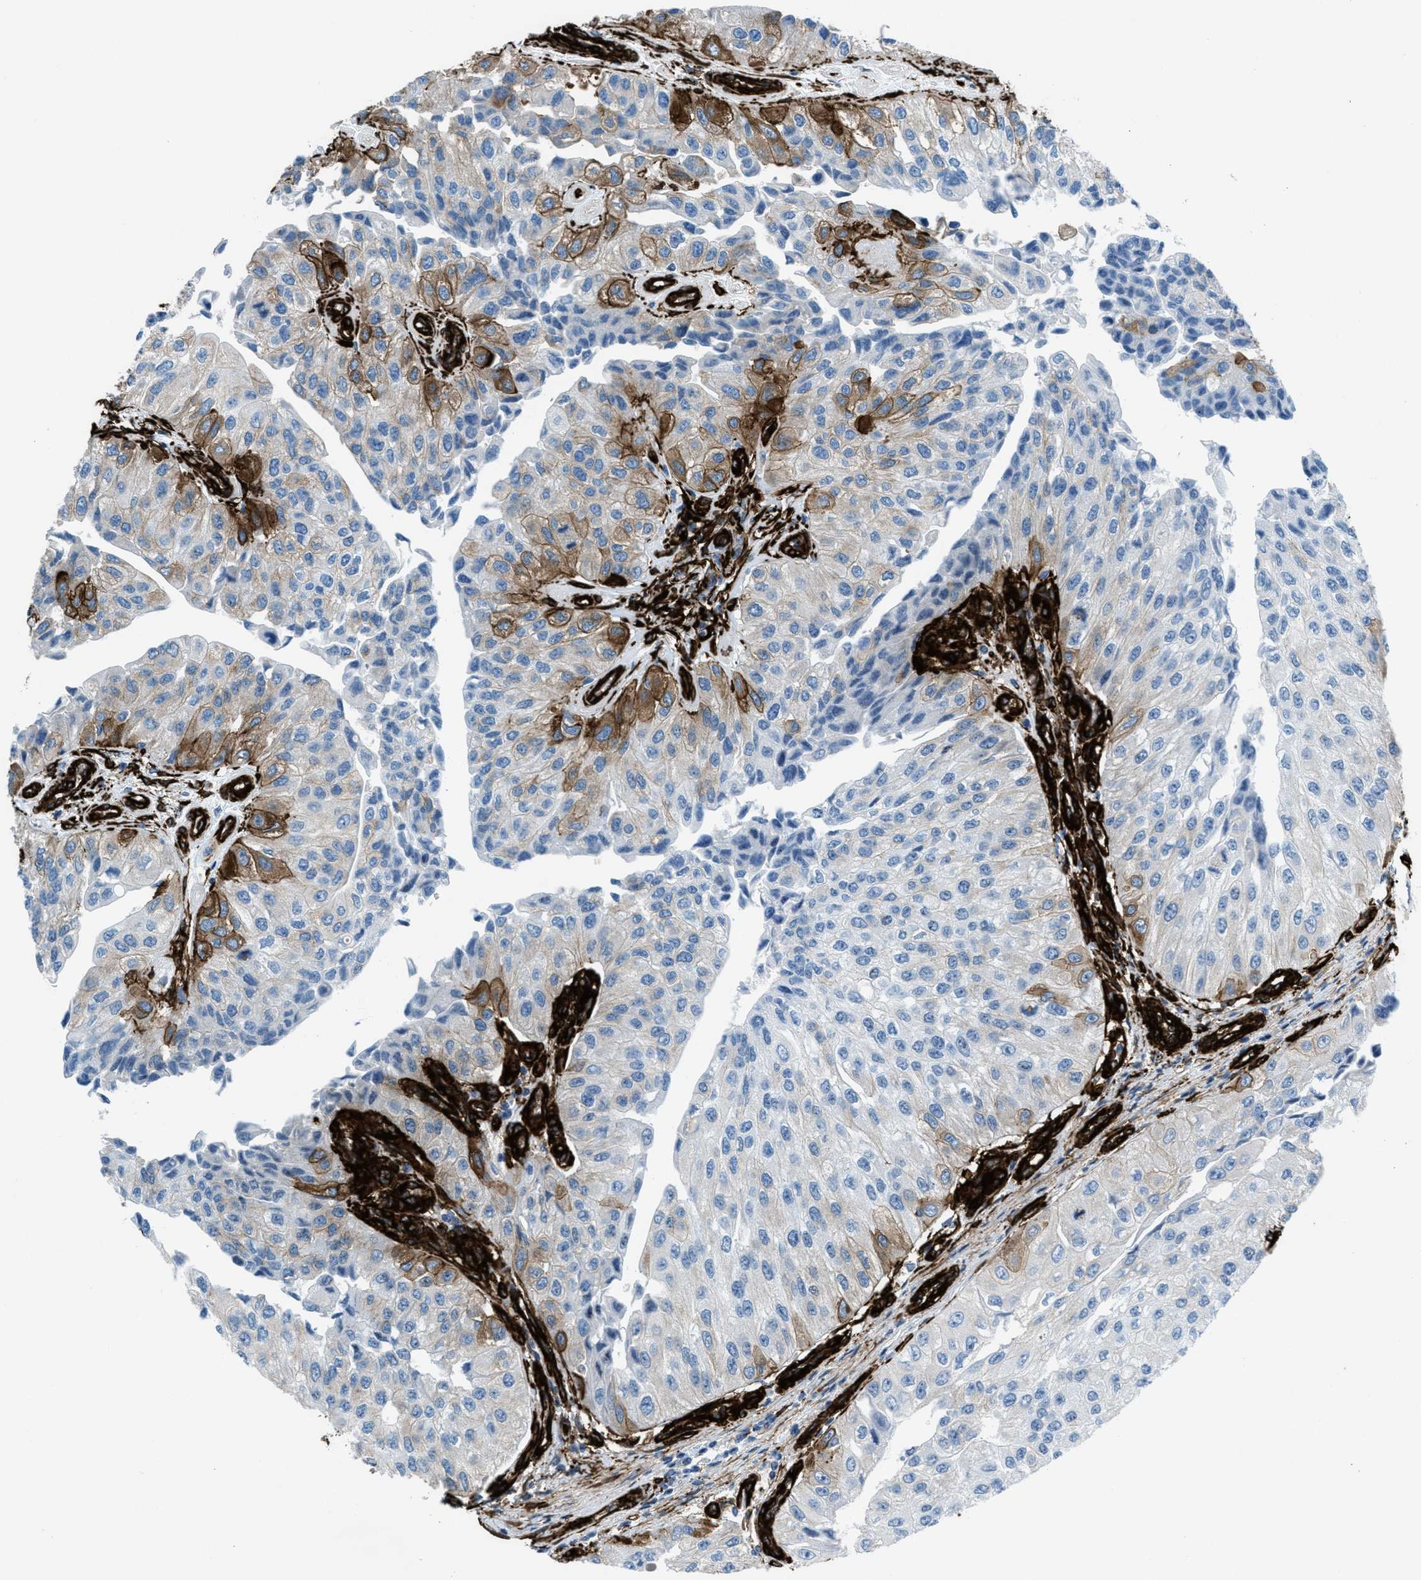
{"staining": {"intensity": "moderate", "quantity": "<25%", "location": "cytoplasmic/membranous"}, "tissue": "urothelial cancer", "cell_type": "Tumor cells", "image_type": "cancer", "snomed": [{"axis": "morphology", "description": "Urothelial carcinoma, High grade"}, {"axis": "topography", "description": "Kidney"}, {"axis": "topography", "description": "Urinary bladder"}], "caption": "IHC (DAB) staining of high-grade urothelial carcinoma reveals moderate cytoplasmic/membranous protein expression in approximately <25% of tumor cells. (brown staining indicates protein expression, while blue staining denotes nuclei).", "gene": "CALD1", "patient": {"sex": "male", "age": 77}}